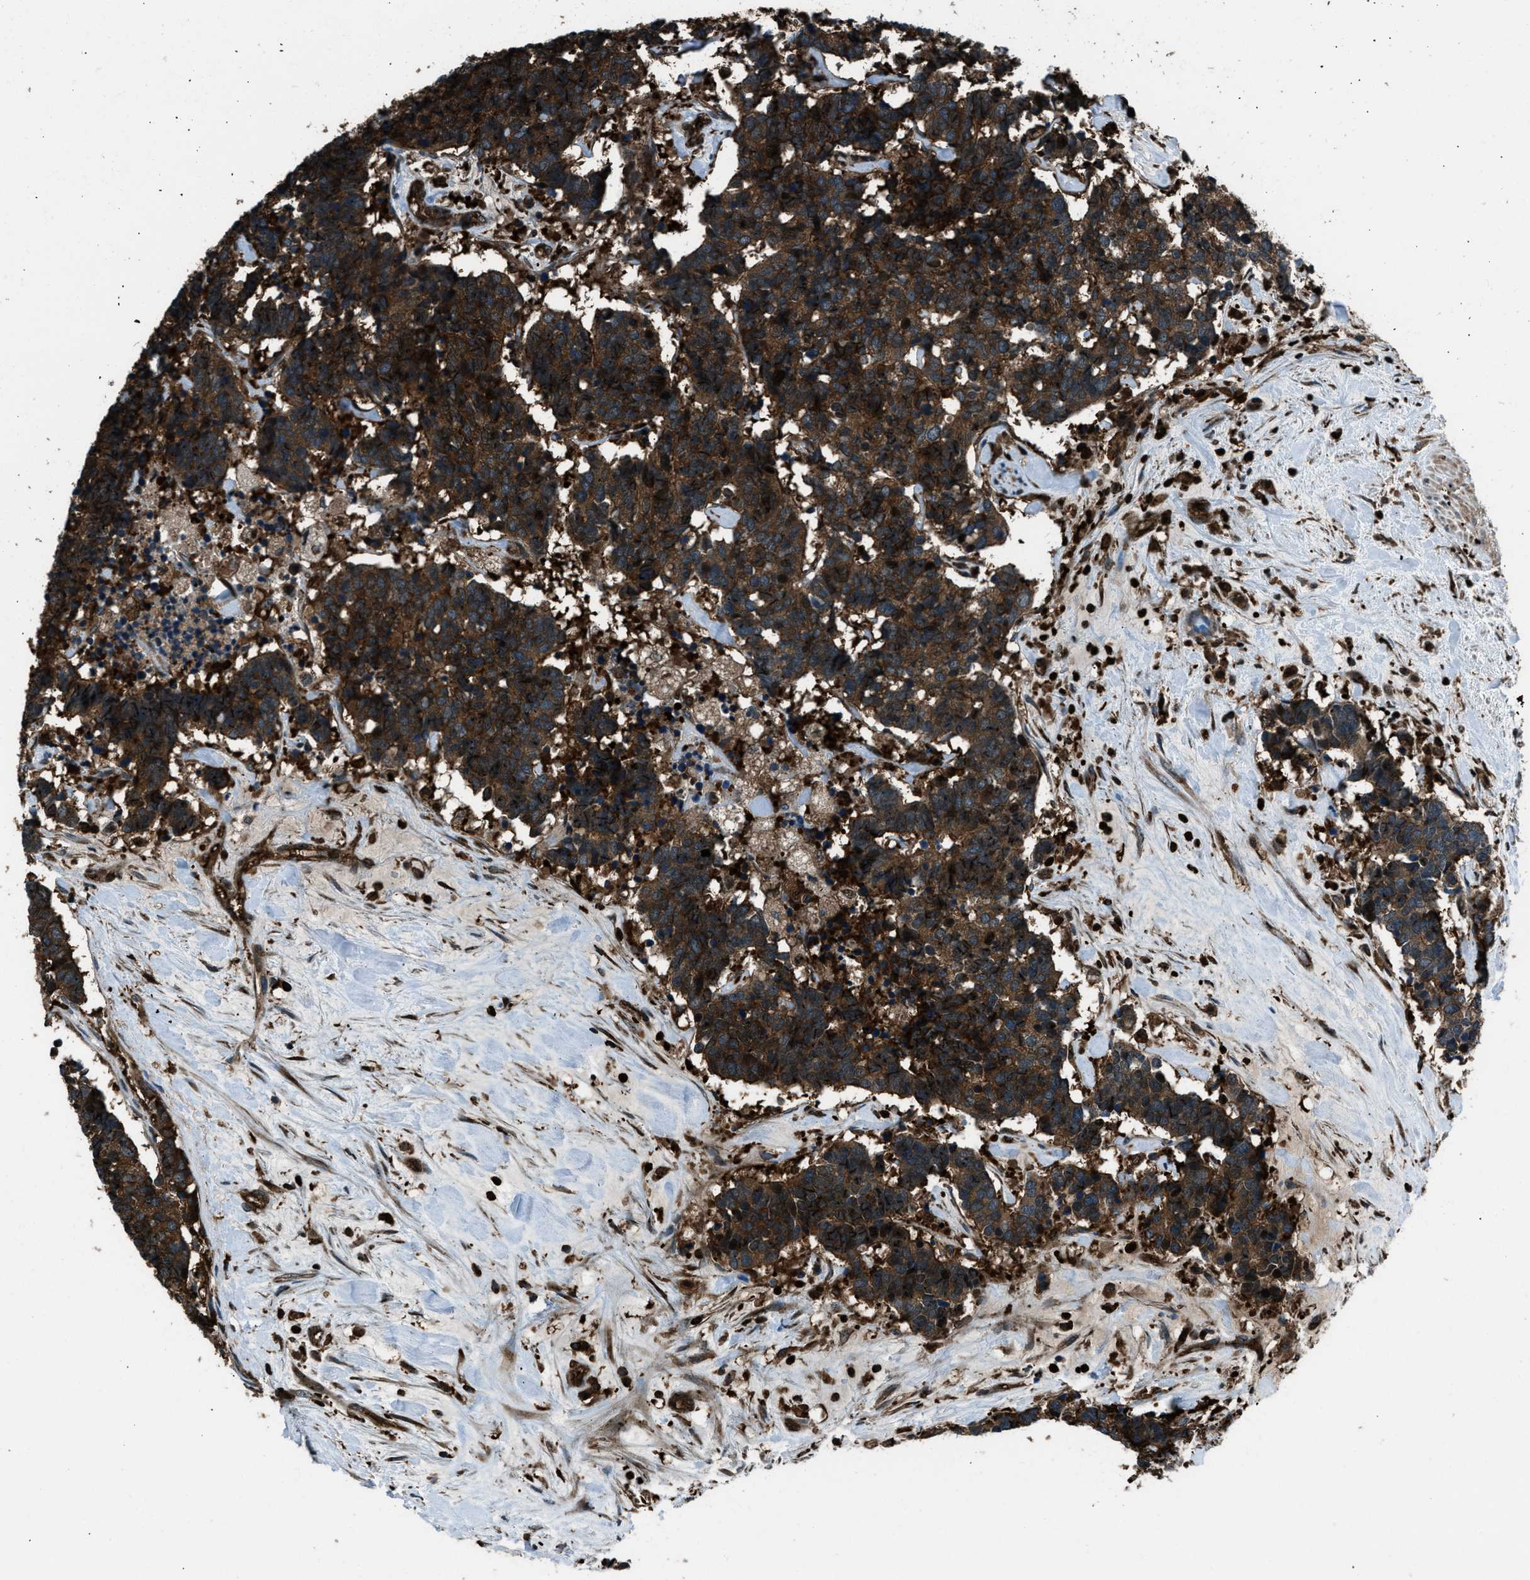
{"staining": {"intensity": "strong", "quantity": ">75%", "location": "cytoplasmic/membranous,nuclear"}, "tissue": "carcinoid", "cell_type": "Tumor cells", "image_type": "cancer", "snomed": [{"axis": "morphology", "description": "Carcinoma, NOS"}, {"axis": "morphology", "description": "Carcinoid, malignant, NOS"}, {"axis": "topography", "description": "Urinary bladder"}], "caption": "Approximately >75% of tumor cells in human carcinoma reveal strong cytoplasmic/membranous and nuclear protein staining as visualized by brown immunohistochemical staining.", "gene": "SNX30", "patient": {"sex": "male", "age": 57}}